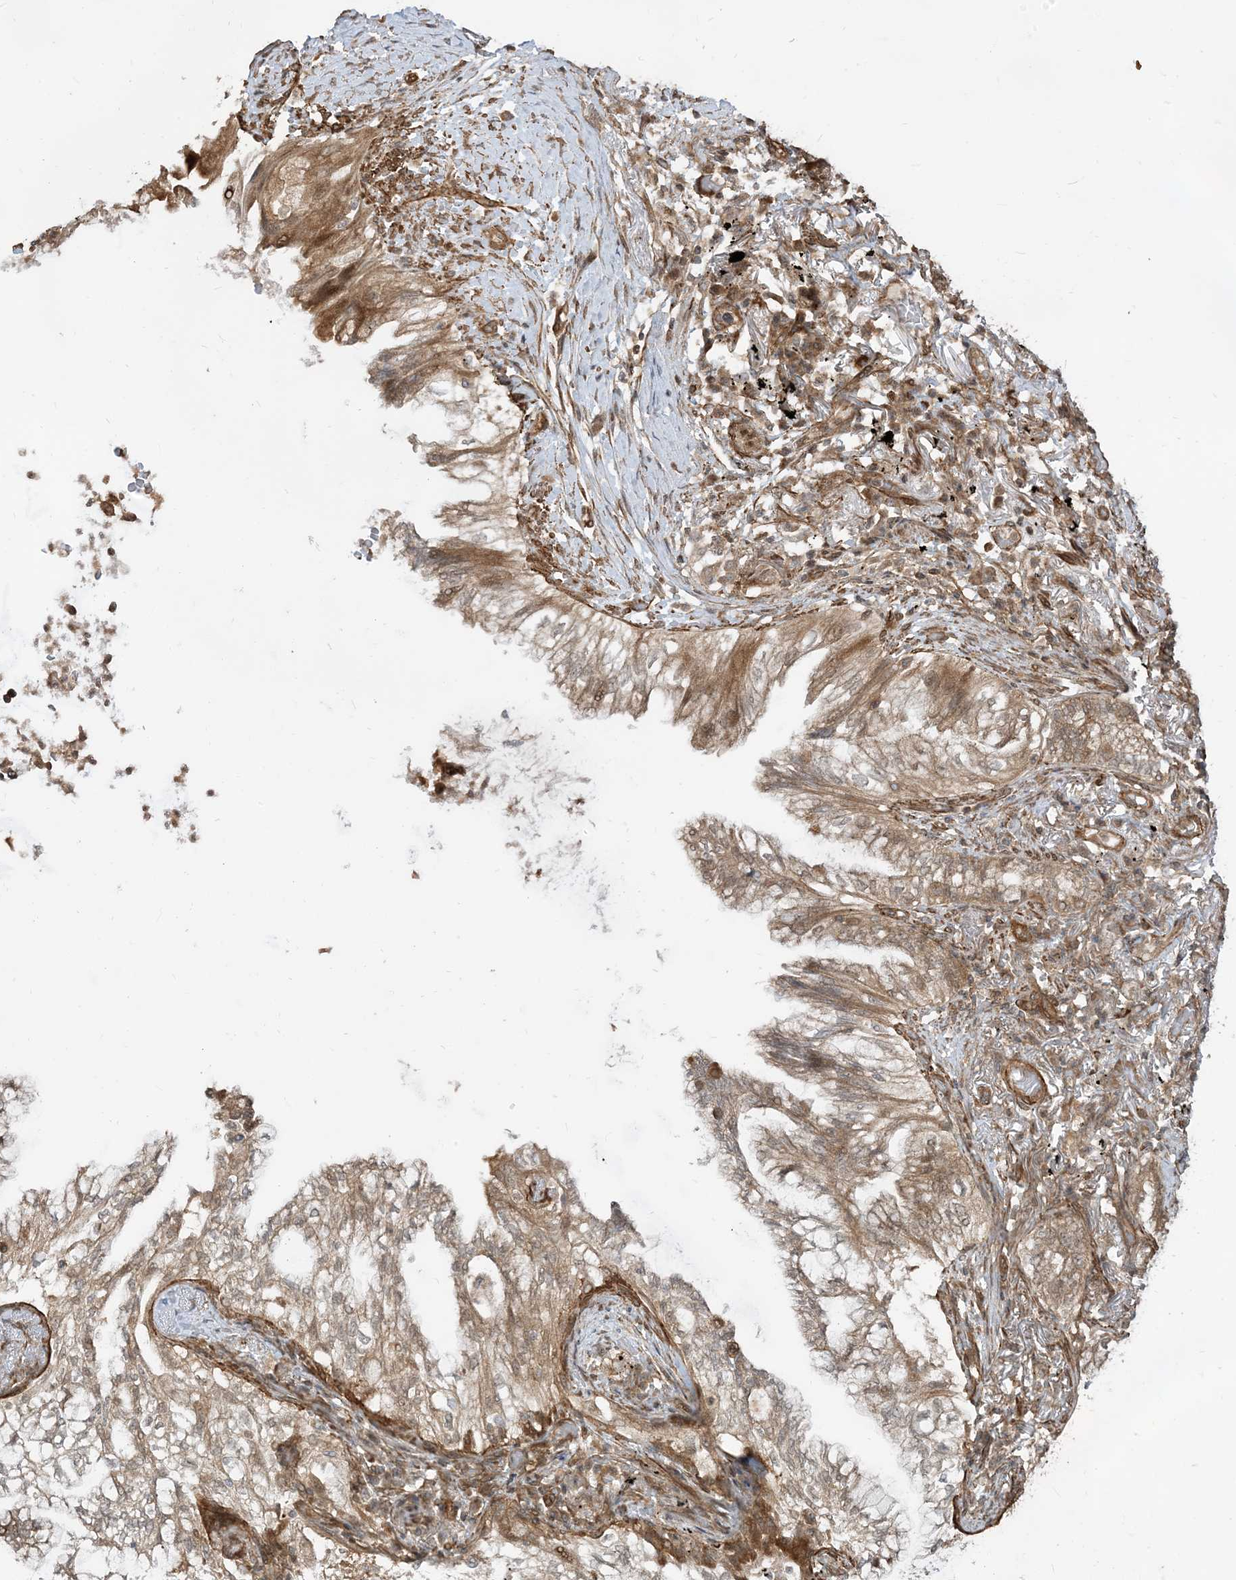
{"staining": {"intensity": "weak", "quantity": "25%-75%", "location": "cytoplasmic/membranous,nuclear"}, "tissue": "lung cancer", "cell_type": "Tumor cells", "image_type": "cancer", "snomed": [{"axis": "morphology", "description": "Adenocarcinoma, NOS"}, {"axis": "topography", "description": "Lung"}], "caption": "A brown stain highlights weak cytoplasmic/membranous and nuclear positivity of a protein in lung cancer tumor cells.", "gene": "TBCC", "patient": {"sex": "female", "age": 70}}